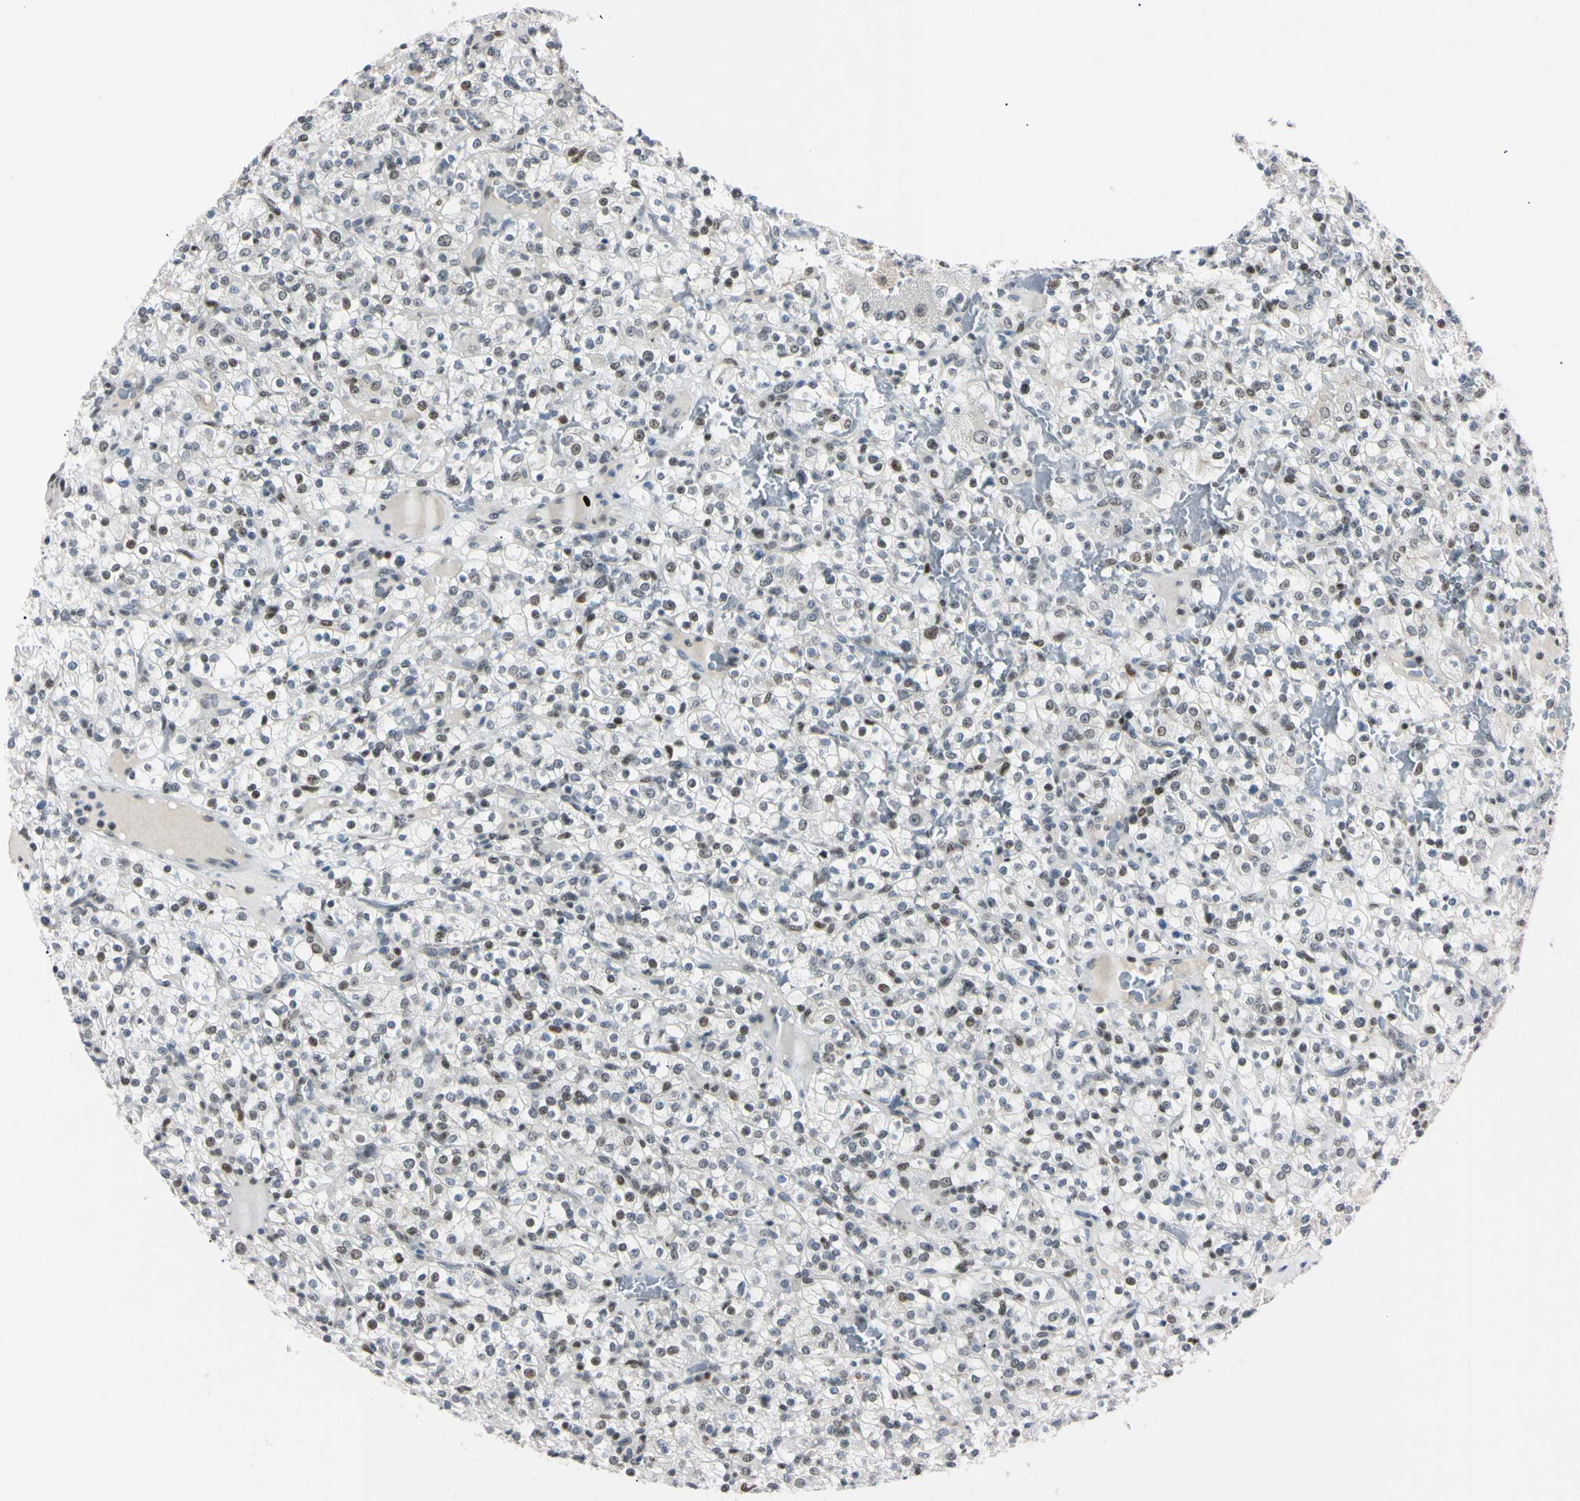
{"staining": {"intensity": "weak", "quantity": "25%-75%", "location": "nuclear"}, "tissue": "renal cancer", "cell_type": "Tumor cells", "image_type": "cancer", "snomed": [{"axis": "morphology", "description": "Normal tissue, NOS"}, {"axis": "morphology", "description": "Adenocarcinoma, NOS"}, {"axis": "topography", "description": "Kidney"}], "caption": "High-power microscopy captured an immunohistochemistry (IHC) micrograph of renal cancer, revealing weak nuclear positivity in about 25%-75% of tumor cells.", "gene": "C1orf174", "patient": {"sex": "female", "age": 72}}